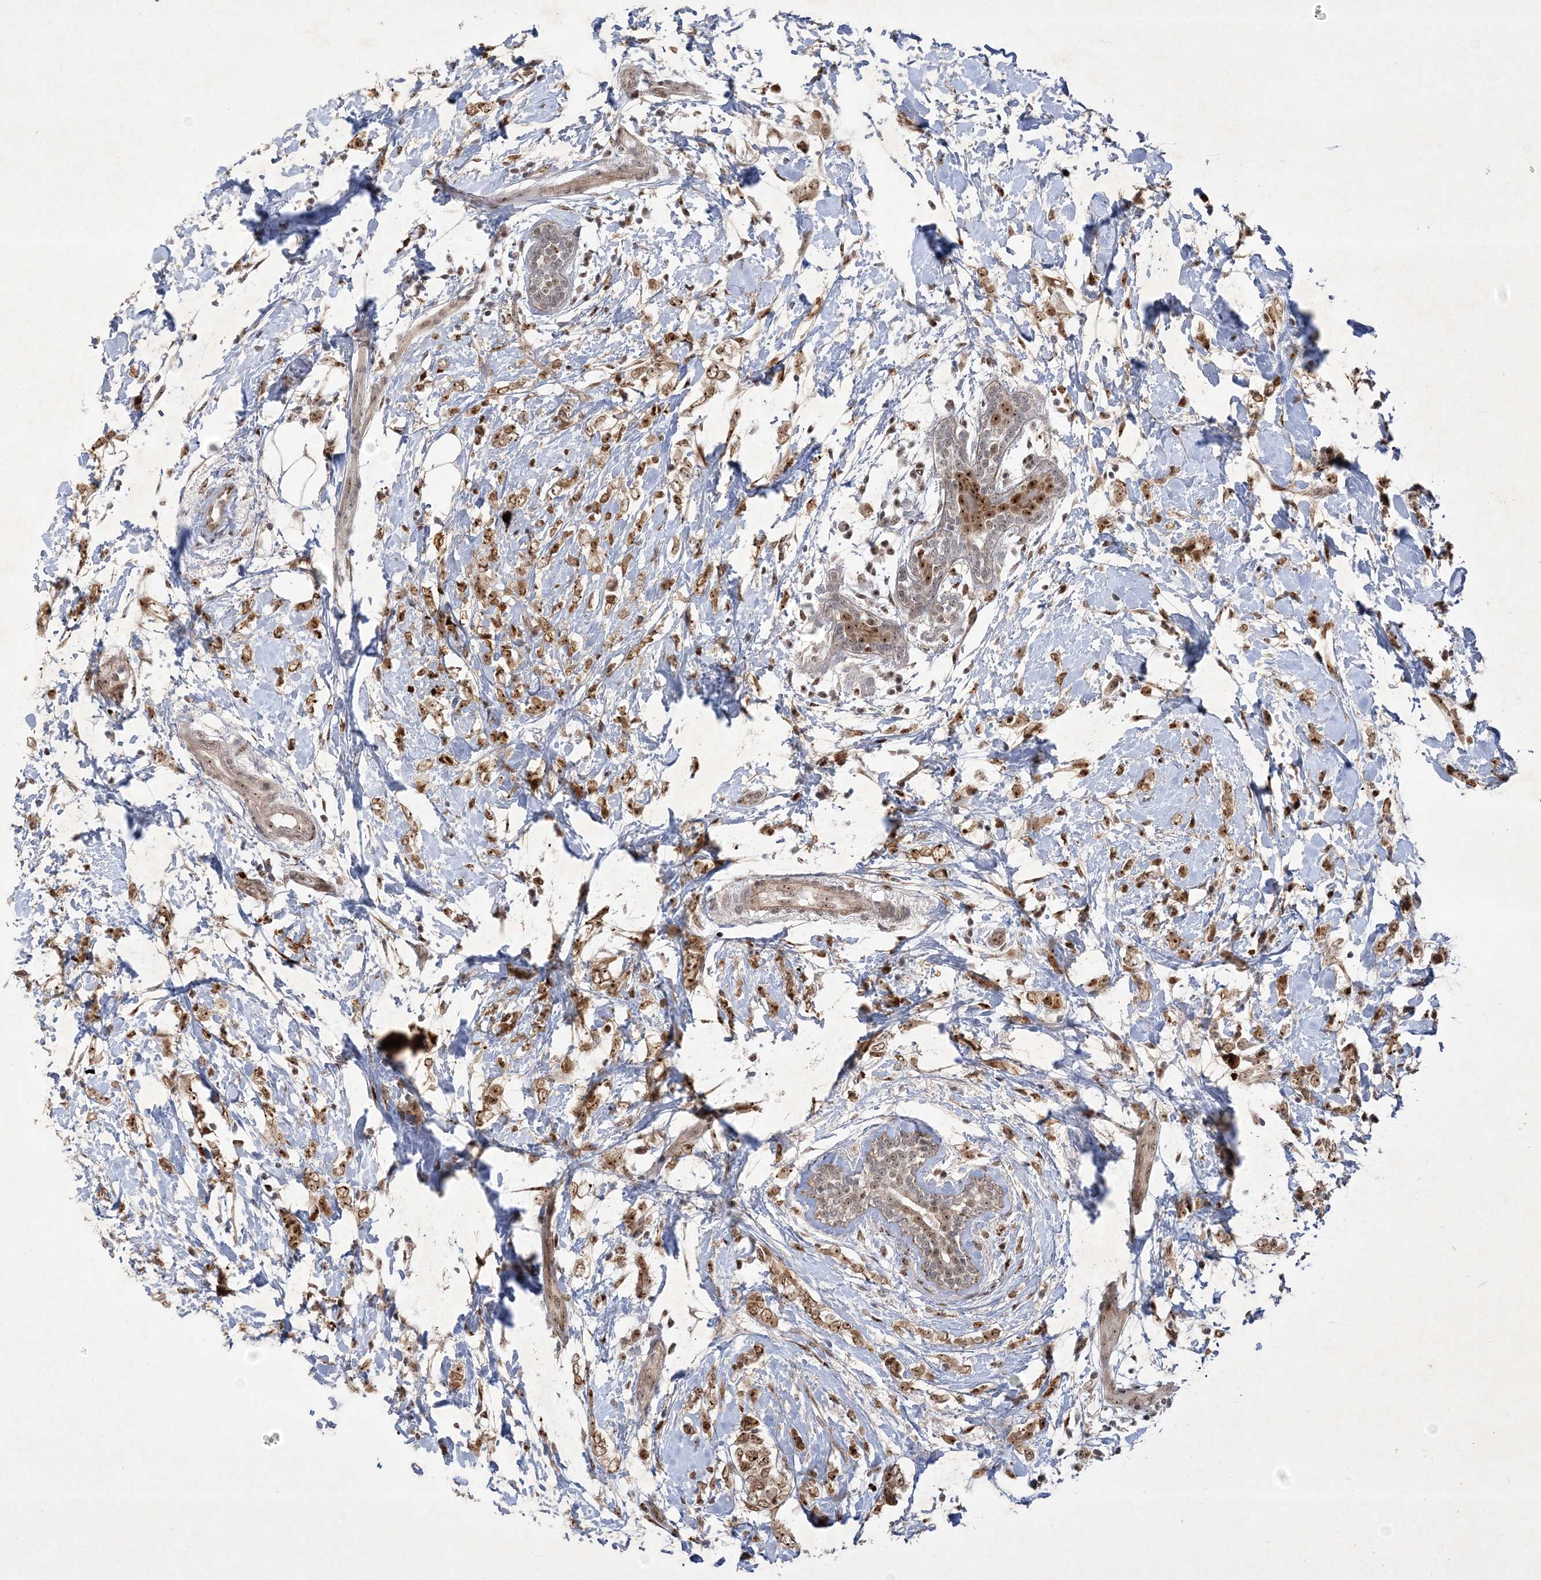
{"staining": {"intensity": "moderate", "quantity": ">75%", "location": "nuclear"}, "tissue": "breast cancer", "cell_type": "Tumor cells", "image_type": "cancer", "snomed": [{"axis": "morphology", "description": "Normal tissue, NOS"}, {"axis": "morphology", "description": "Lobular carcinoma"}, {"axis": "topography", "description": "Breast"}], "caption": "Moderate nuclear expression is seen in about >75% of tumor cells in breast lobular carcinoma.", "gene": "NPM3", "patient": {"sex": "female", "age": 47}}